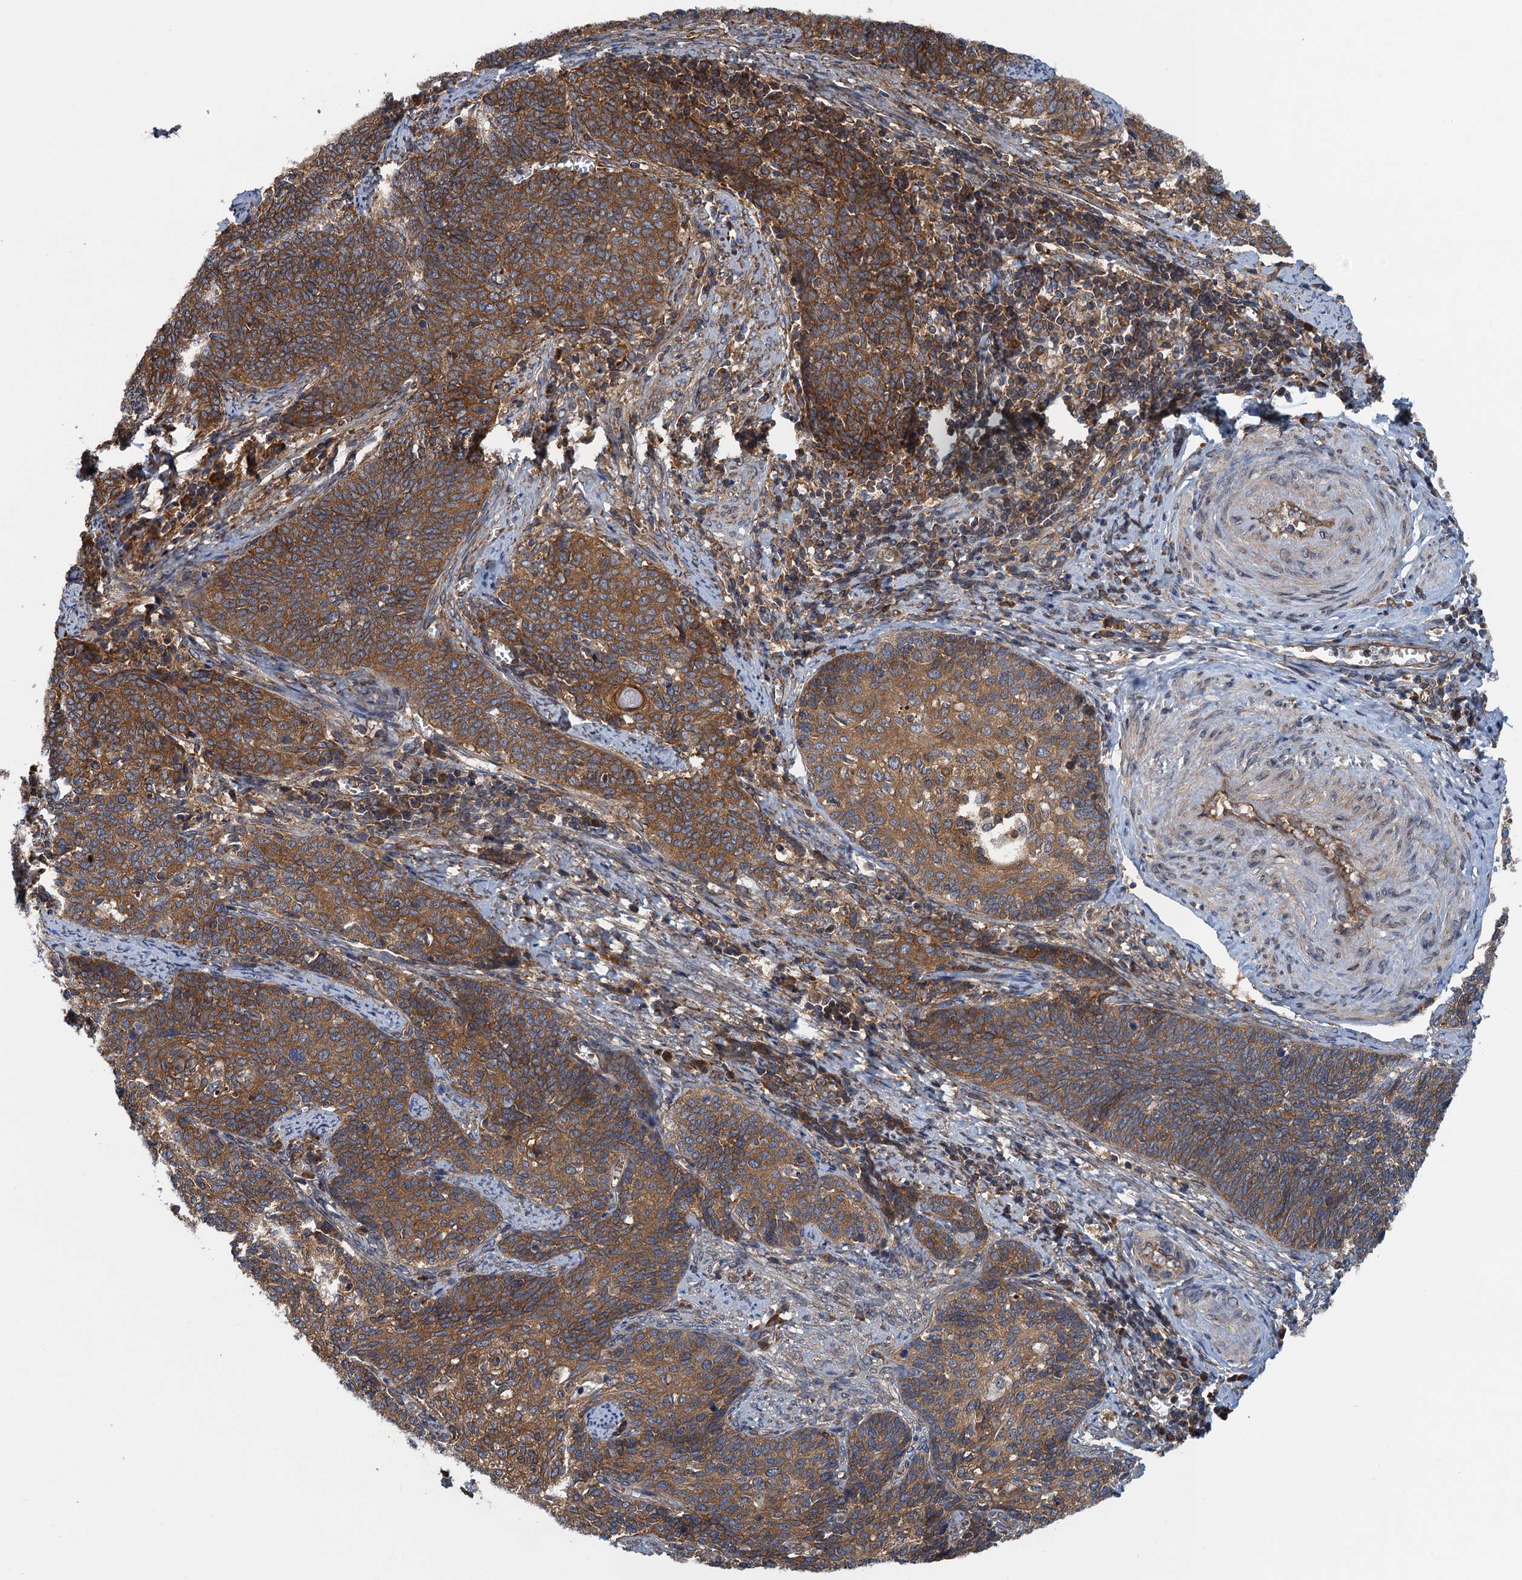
{"staining": {"intensity": "moderate", "quantity": ">75%", "location": "cytoplasmic/membranous"}, "tissue": "cervical cancer", "cell_type": "Tumor cells", "image_type": "cancer", "snomed": [{"axis": "morphology", "description": "Squamous cell carcinoma, NOS"}, {"axis": "topography", "description": "Cervix"}], "caption": "Immunohistochemical staining of squamous cell carcinoma (cervical) demonstrates medium levels of moderate cytoplasmic/membranous expression in approximately >75% of tumor cells.", "gene": "MDM1", "patient": {"sex": "female", "age": 39}}